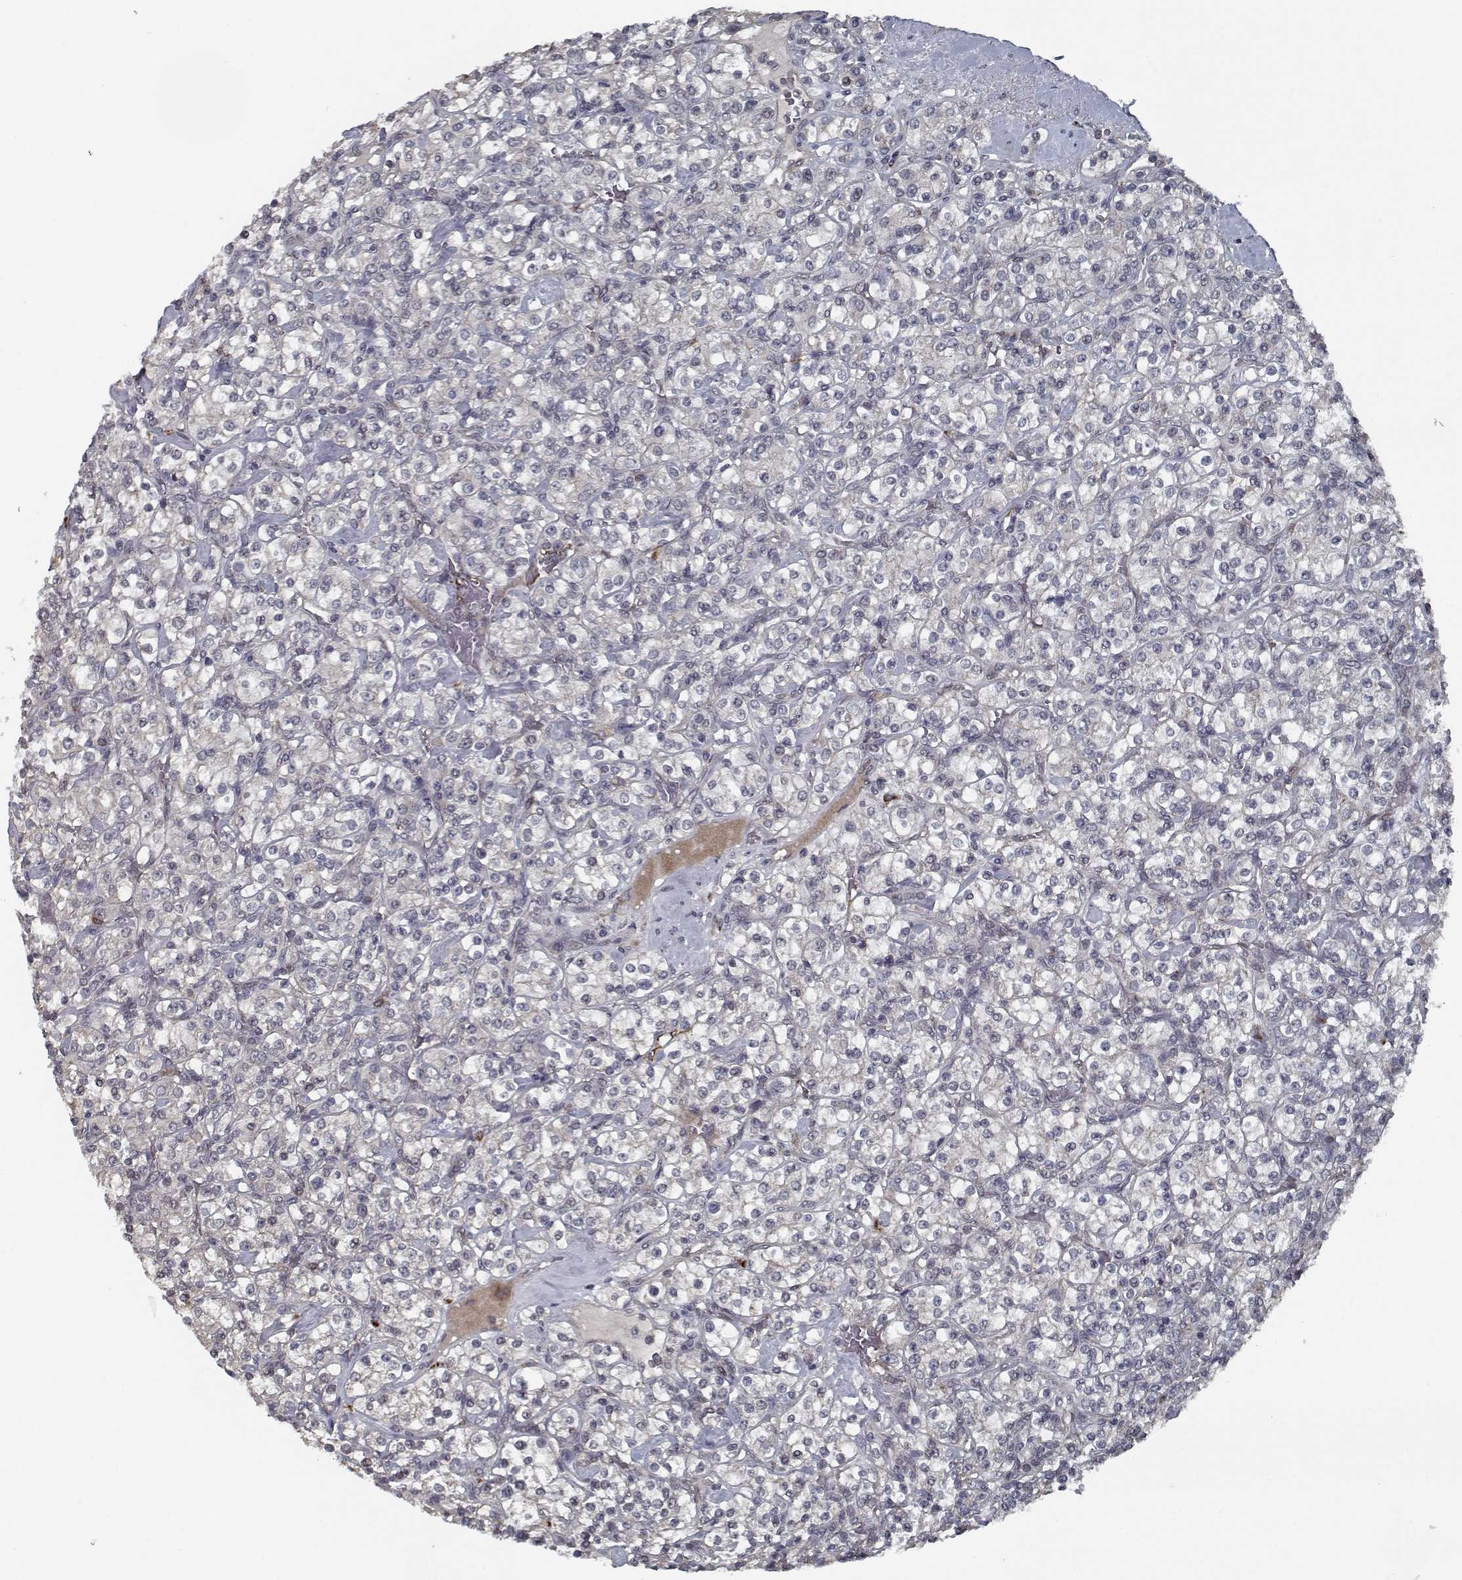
{"staining": {"intensity": "negative", "quantity": "none", "location": "none"}, "tissue": "renal cancer", "cell_type": "Tumor cells", "image_type": "cancer", "snomed": [{"axis": "morphology", "description": "Adenocarcinoma, NOS"}, {"axis": "topography", "description": "Kidney"}], "caption": "The photomicrograph exhibits no significant expression in tumor cells of renal adenocarcinoma. (DAB (3,3'-diaminobenzidine) immunohistochemistry (IHC) visualized using brightfield microscopy, high magnification).", "gene": "NLK", "patient": {"sex": "male", "age": 77}}